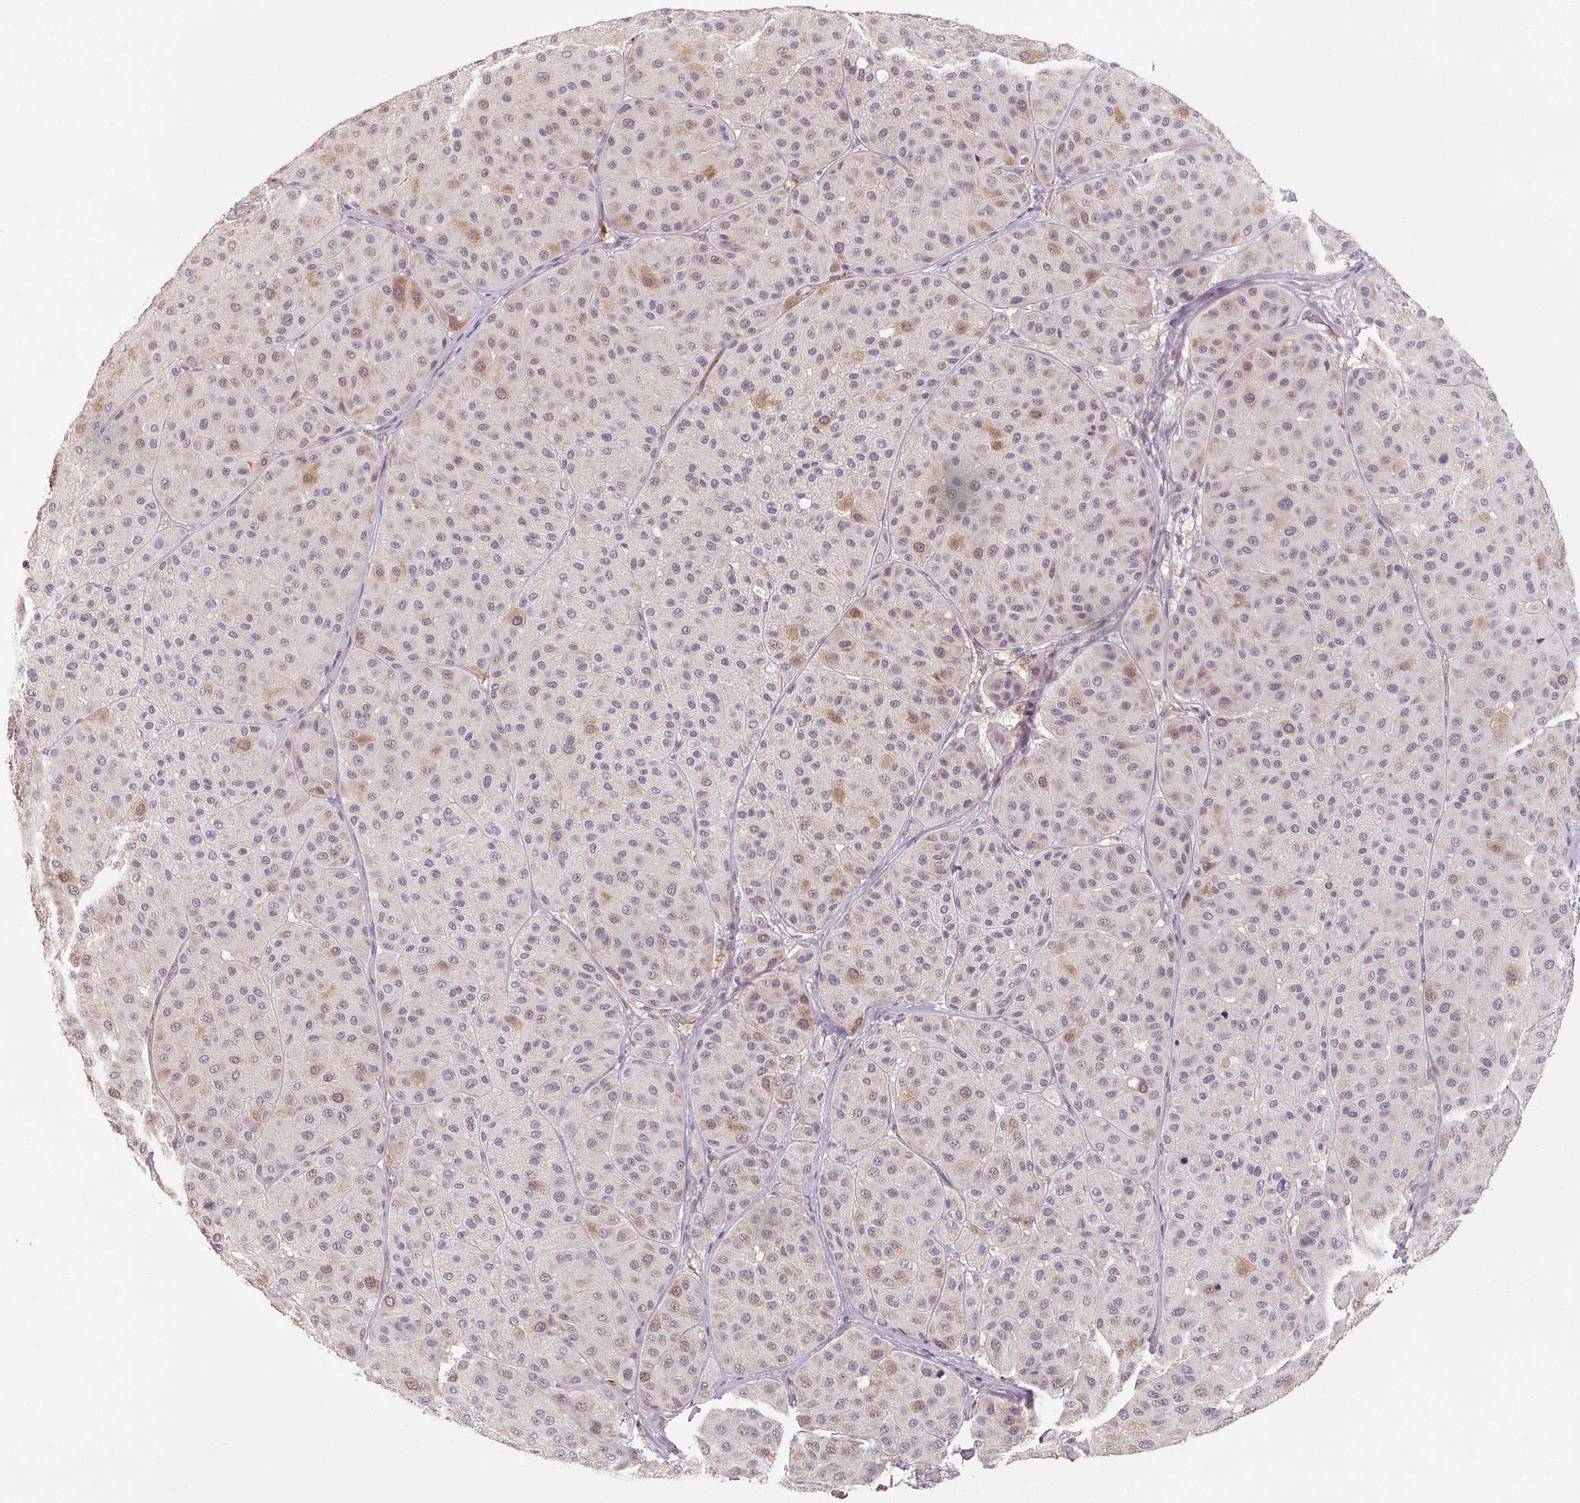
{"staining": {"intensity": "moderate", "quantity": "<25%", "location": "cytoplasmic/membranous"}, "tissue": "melanoma", "cell_type": "Tumor cells", "image_type": "cancer", "snomed": [{"axis": "morphology", "description": "Malignant melanoma, Metastatic site"}, {"axis": "topography", "description": "Smooth muscle"}], "caption": "High-power microscopy captured an IHC micrograph of melanoma, revealing moderate cytoplasmic/membranous positivity in approximately <25% of tumor cells.", "gene": "TSEN54", "patient": {"sex": "male", "age": 41}}